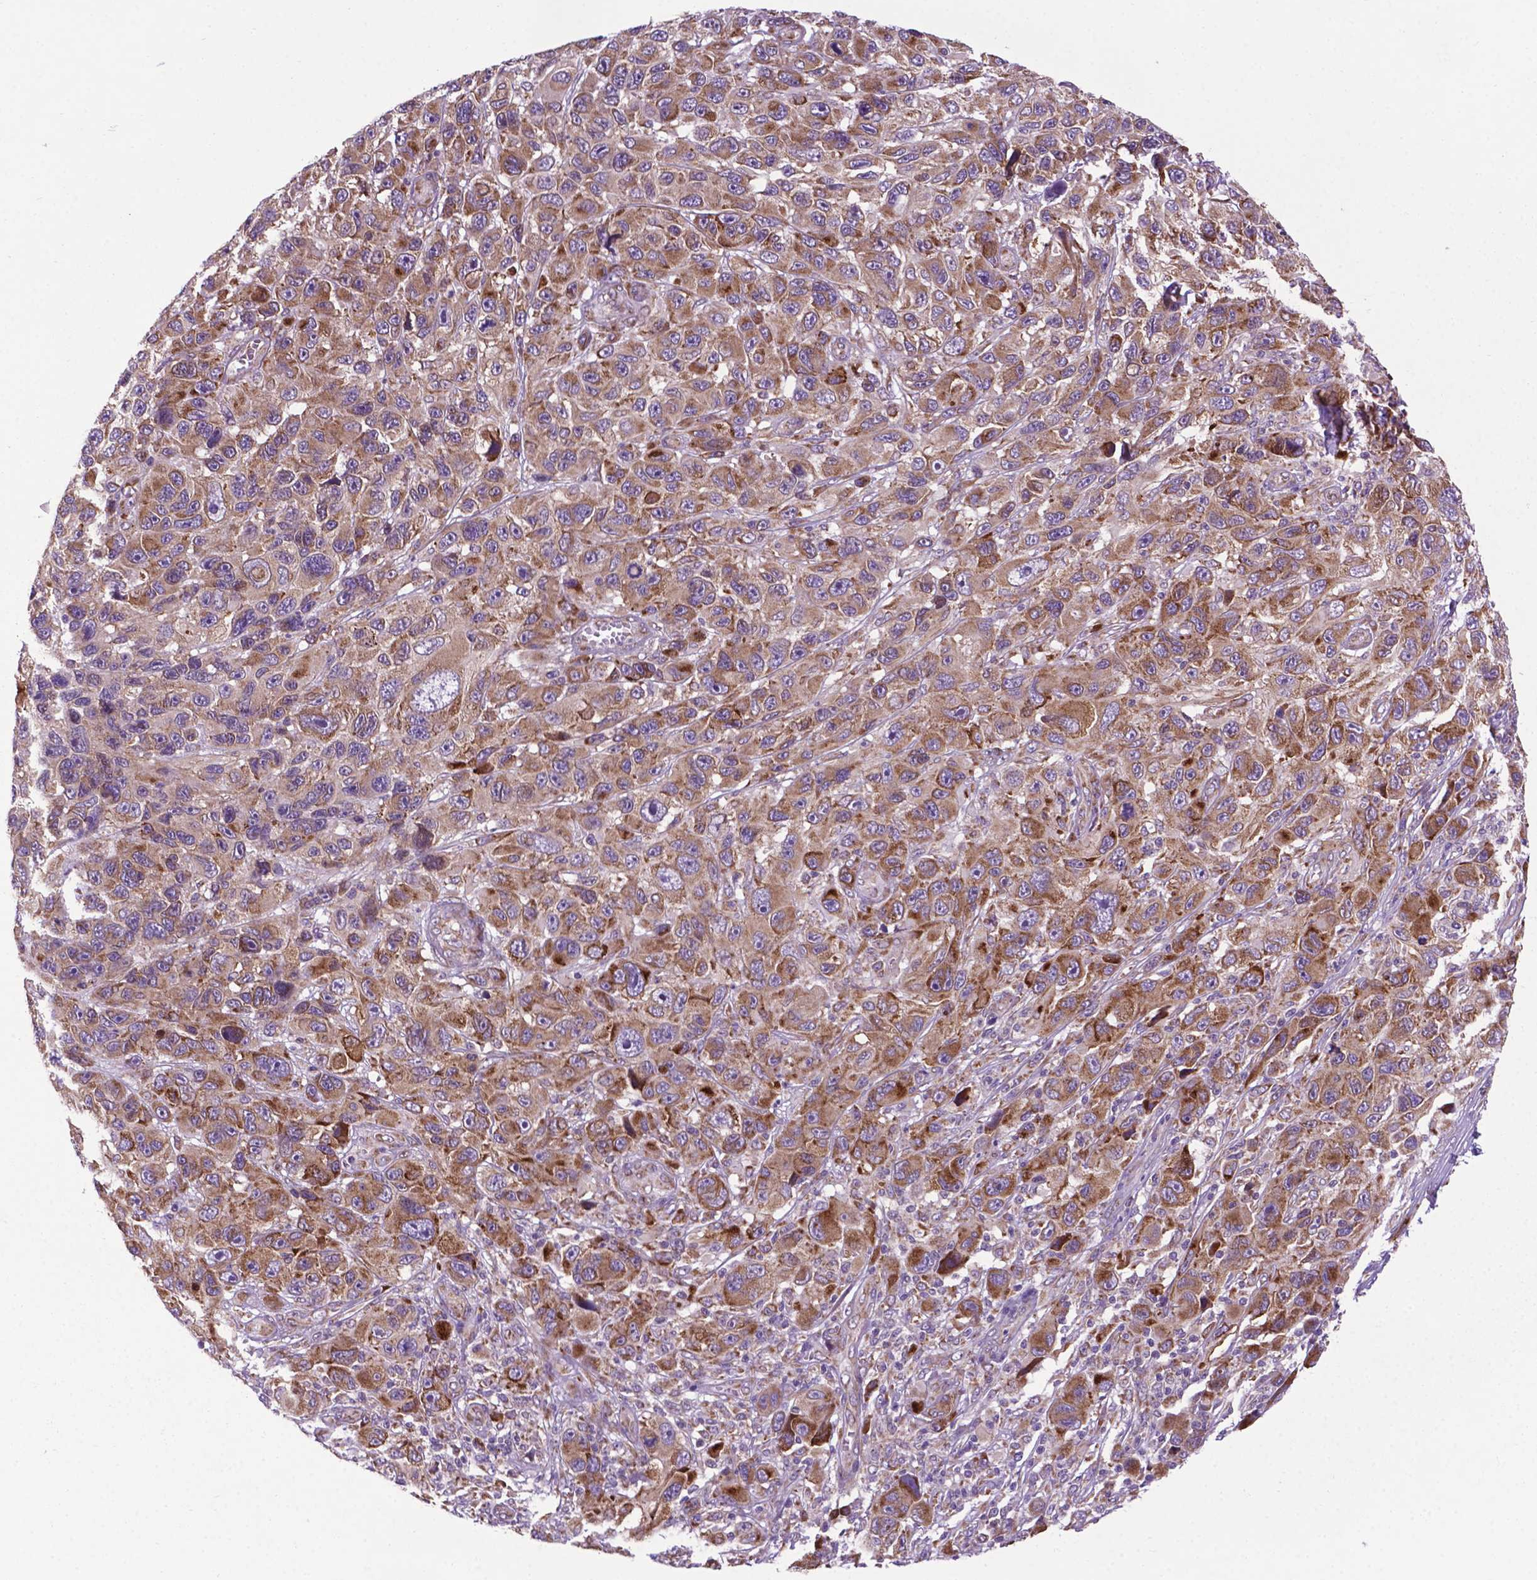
{"staining": {"intensity": "moderate", "quantity": ">75%", "location": "cytoplasmic/membranous"}, "tissue": "melanoma", "cell_type": "Tumor cells", "image_type": "cancer", "snomed": [{"axis": "morphology", "description": "Malignant melanoma, NOS"}, {"axis": "topography", "description": "Skin"}], "caption": "Protein expression analysis of malignant melanoma demonstrates moderate cytoplasmic/membranous staining in approximately >75% of tumor cells.", "gene": "WDR83OS", "patient": {"sex": "male", "age": 53}}